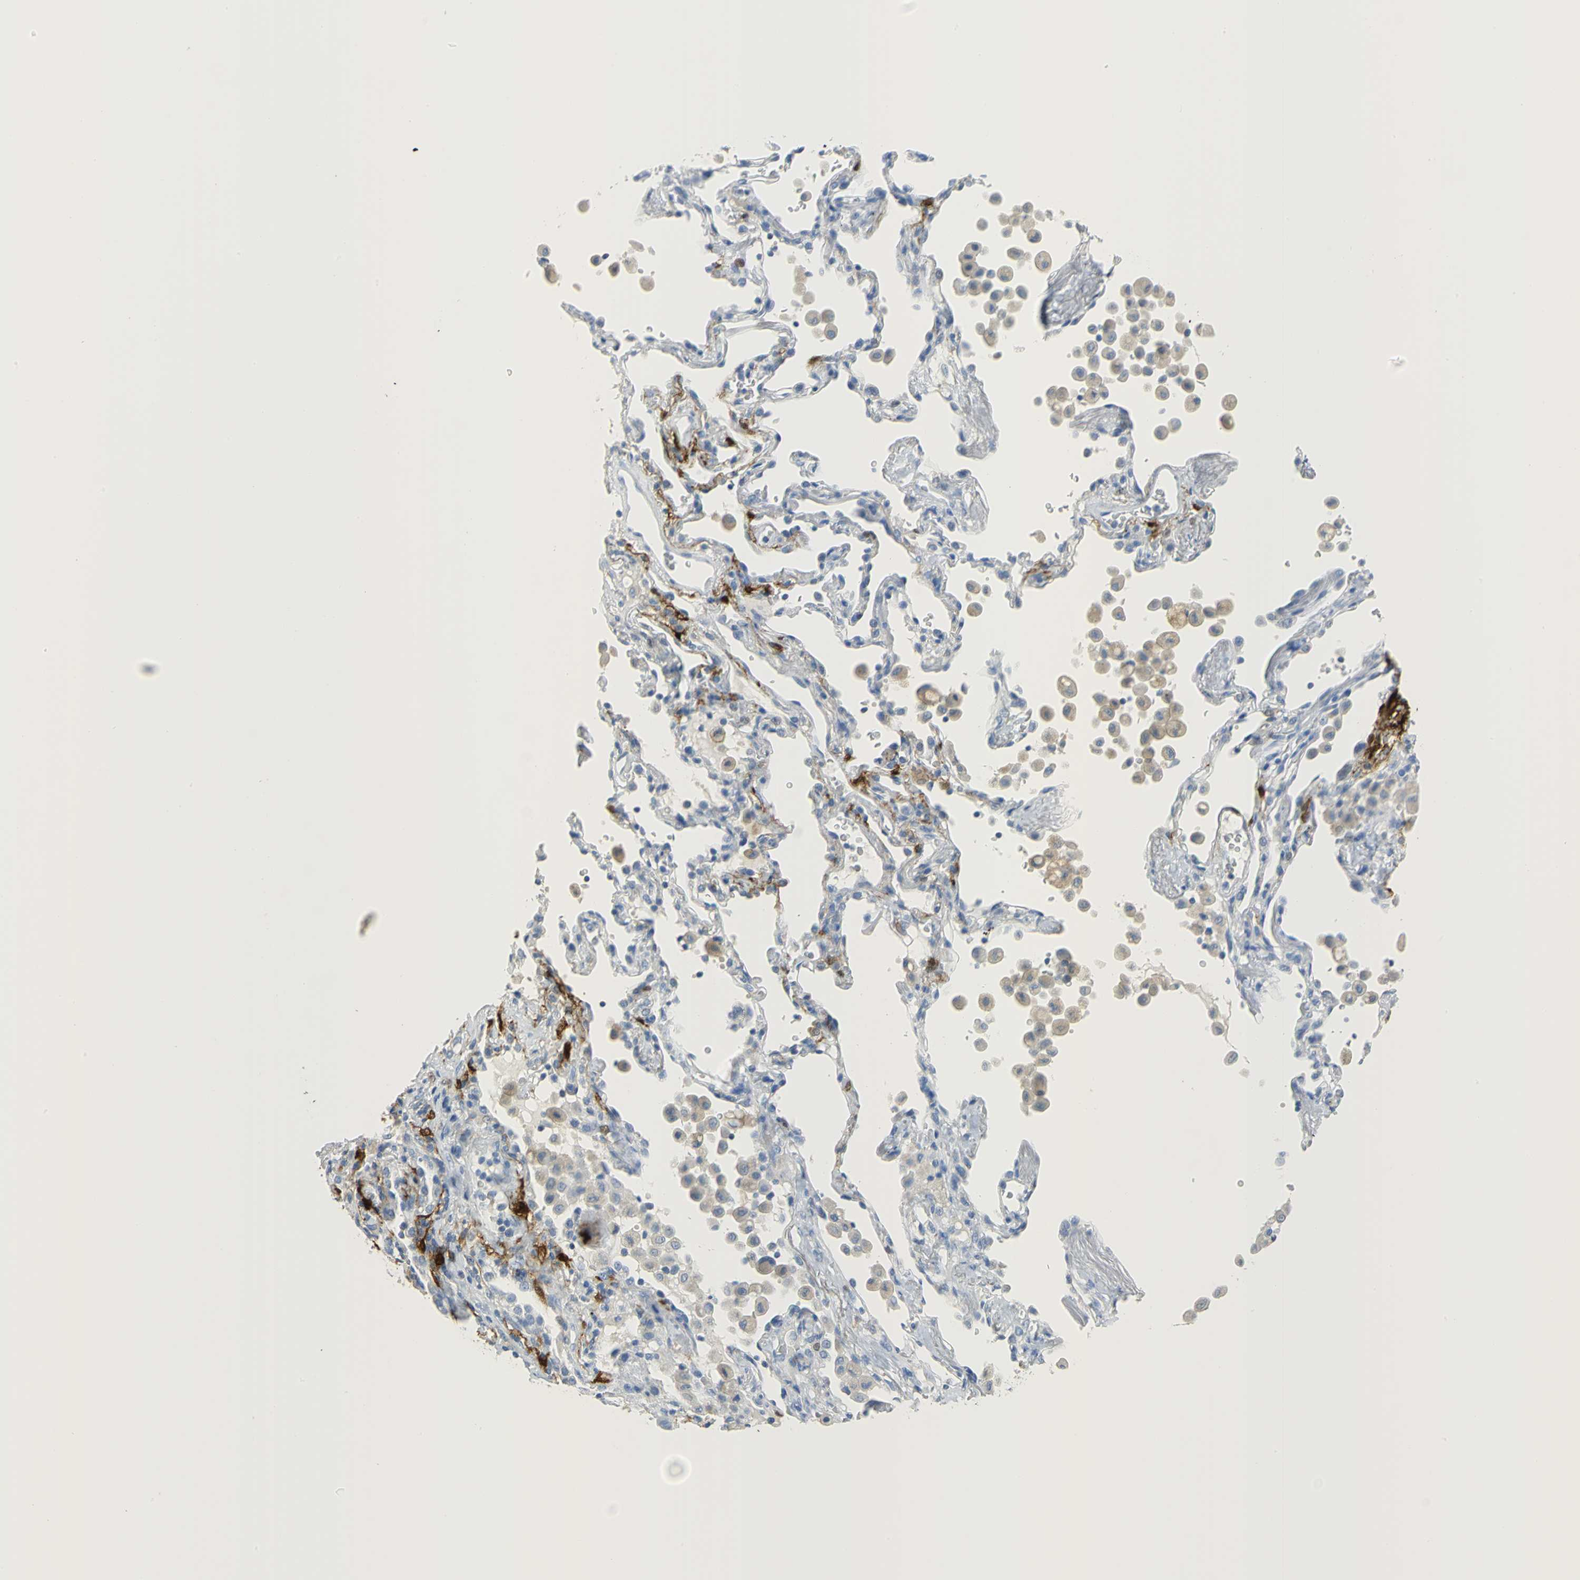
{"staining": {"intensity": "negative", "quantity": "none", "location": "none"}, "tissue": "lung cancer", "cell_type": "Tumor cells", "image_type": "cancer", "snomed": [{"axis": "morphology", "description": "Squamous cell carcinoma, NOS"}, {"axis": "topography", "description": "Lung"}], "caption": "An image of human lung cancer (squamous cell carcinoma) is negative for staining in tumor cells. (Brightfield microscopy of DAB (3,3'-diaminobenzidine) IHC at high magnification).", "gene": "CA3", "patient": {"sex": "female", "age": 67}}